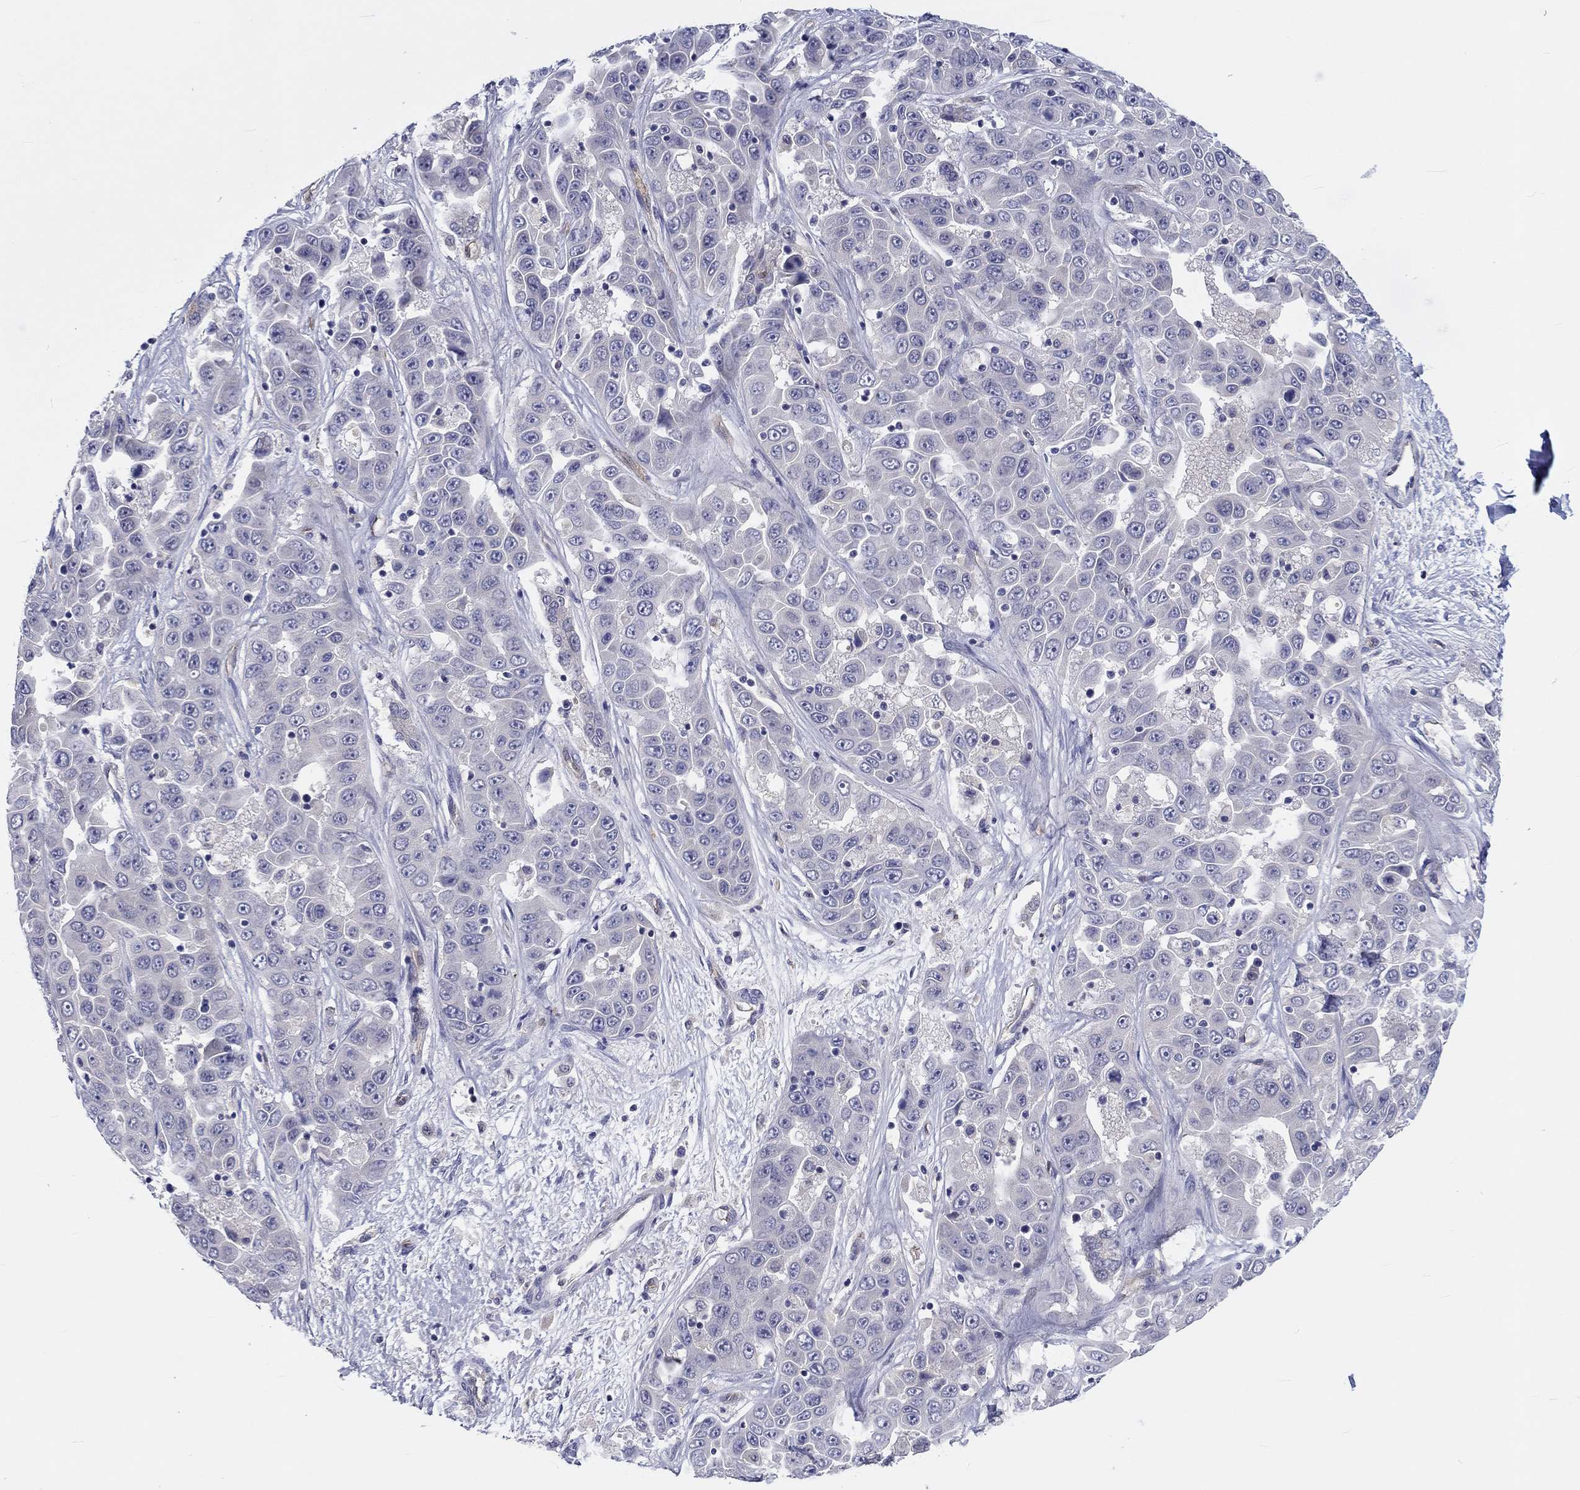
{"staining": {"intensity": "negative", "quantity": "none", "location": "none"}, "tissue": "liver cancer", "cell_type": "Tumor cells", "image_type": "cancer", "snomed": [{"axis": "morphology", "description": "Cholangiocarcinoma"}, {"axis": "topography", "description": "Liver"}], "caption": "This is a photomicrograph of immunohistochemistry (IHC) staining of liver cancer, which shows no expression in tumor cells. (Brightfield microscopy of DAB (3,3'-diaminobenzidine) immunohistochemistry (IHC) at high magnification).", "gene": "ABCG4", "patient": {"sex": "female", "age": 52}}